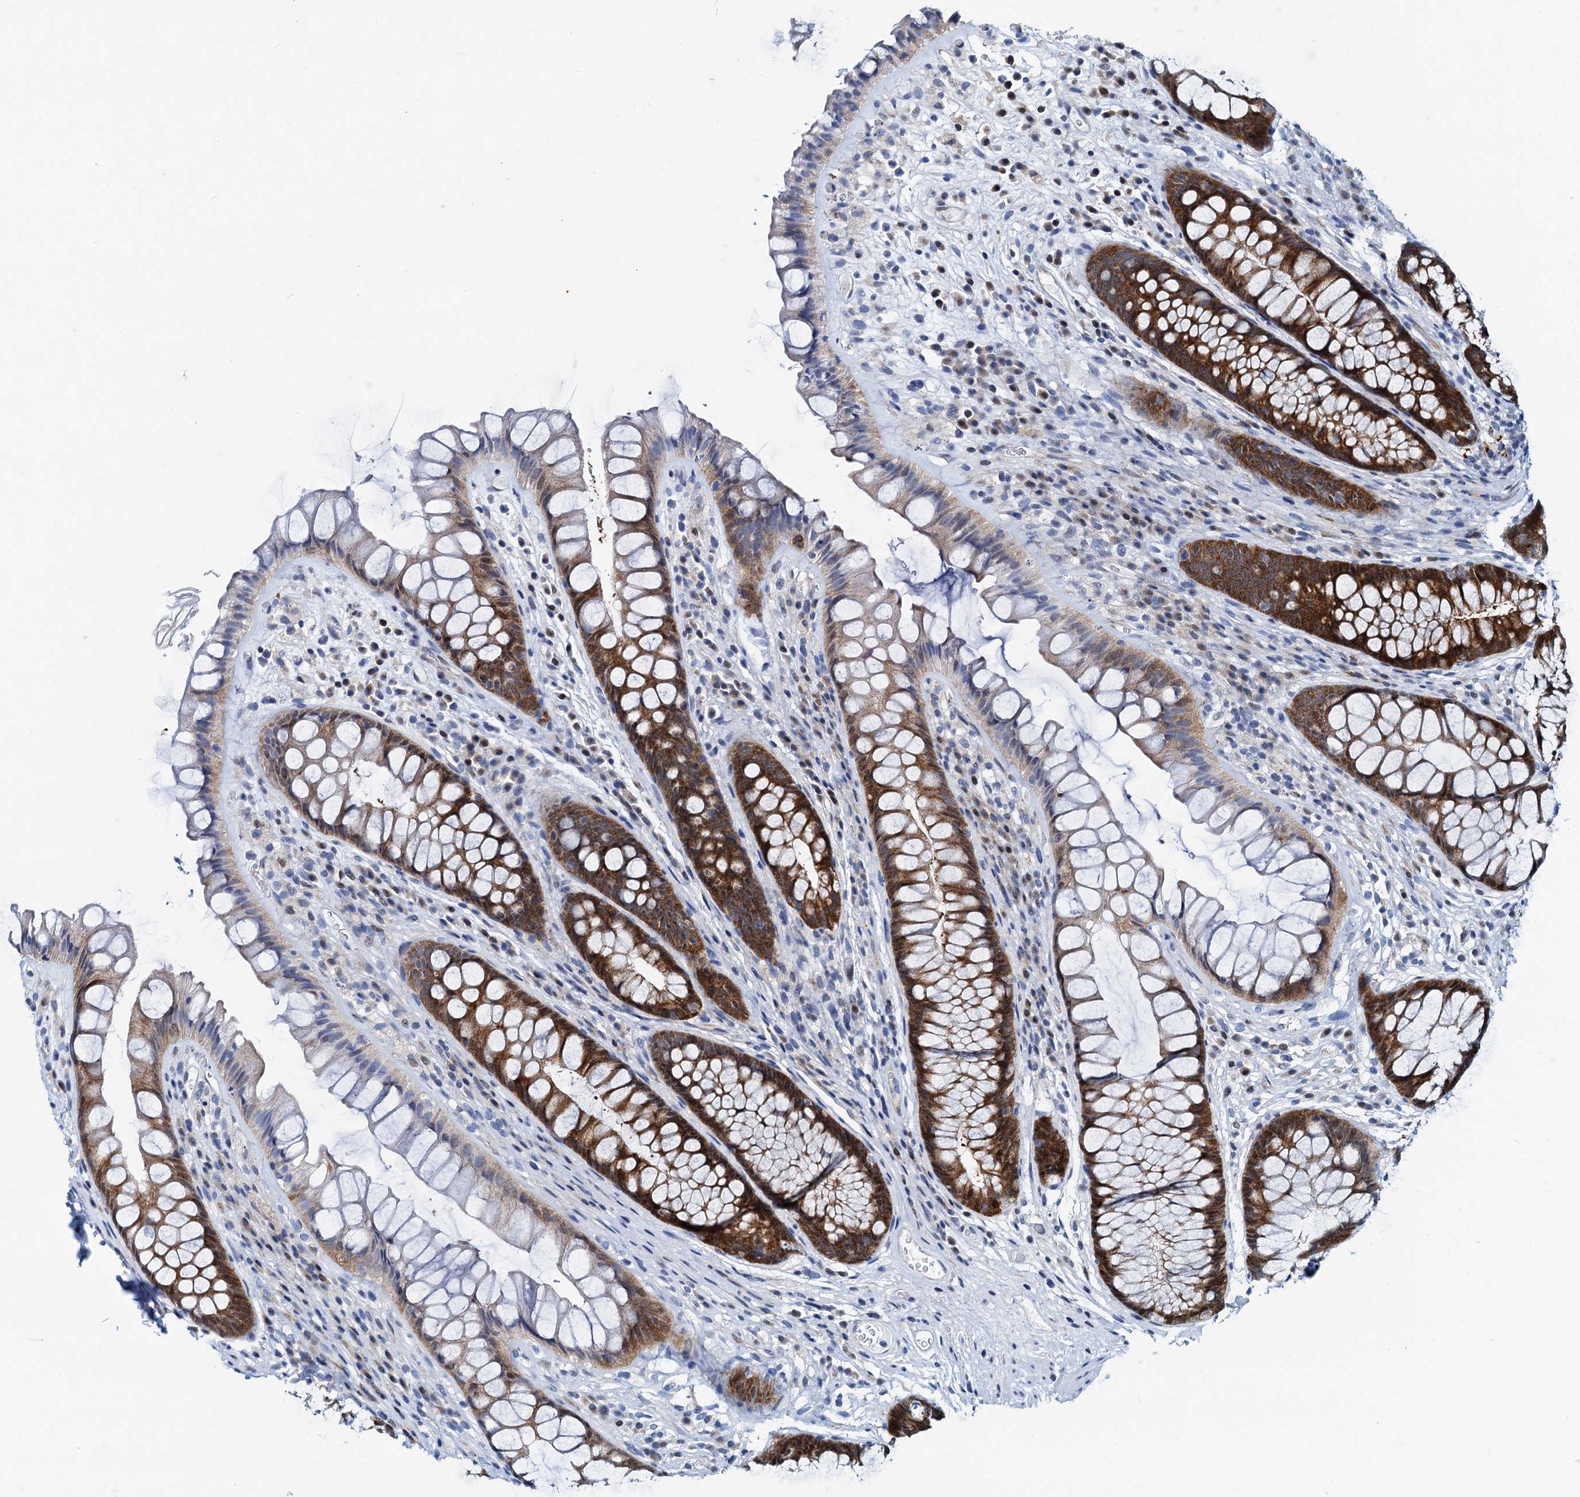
{"staining": {"intensity": "strong", "quantity": "25%-75%", "location": "cytoplasmic/membranous,nuclear"}, "tissue": "rectum", "cell_type": "Glandular cells", "image_type": "normal", "snomed": [{"axis": "morphology", "description": "Normal tissue, NOS"}, {"axis": "topography", "description": "Rectum"}], "caption": "The immunohistochemical stain shows strong cytoplasmic/membranous,nuclear staining in glandular cells of unremarkable rectum. The staining is performed using DAB (3,3'-diaminobenzidine) brown chromogen to label protein expression. The nuclei are counter-stained blue using hematoxylin.", "gene": "PTGES3", "patient": {"sex": "male", "age": 74}}